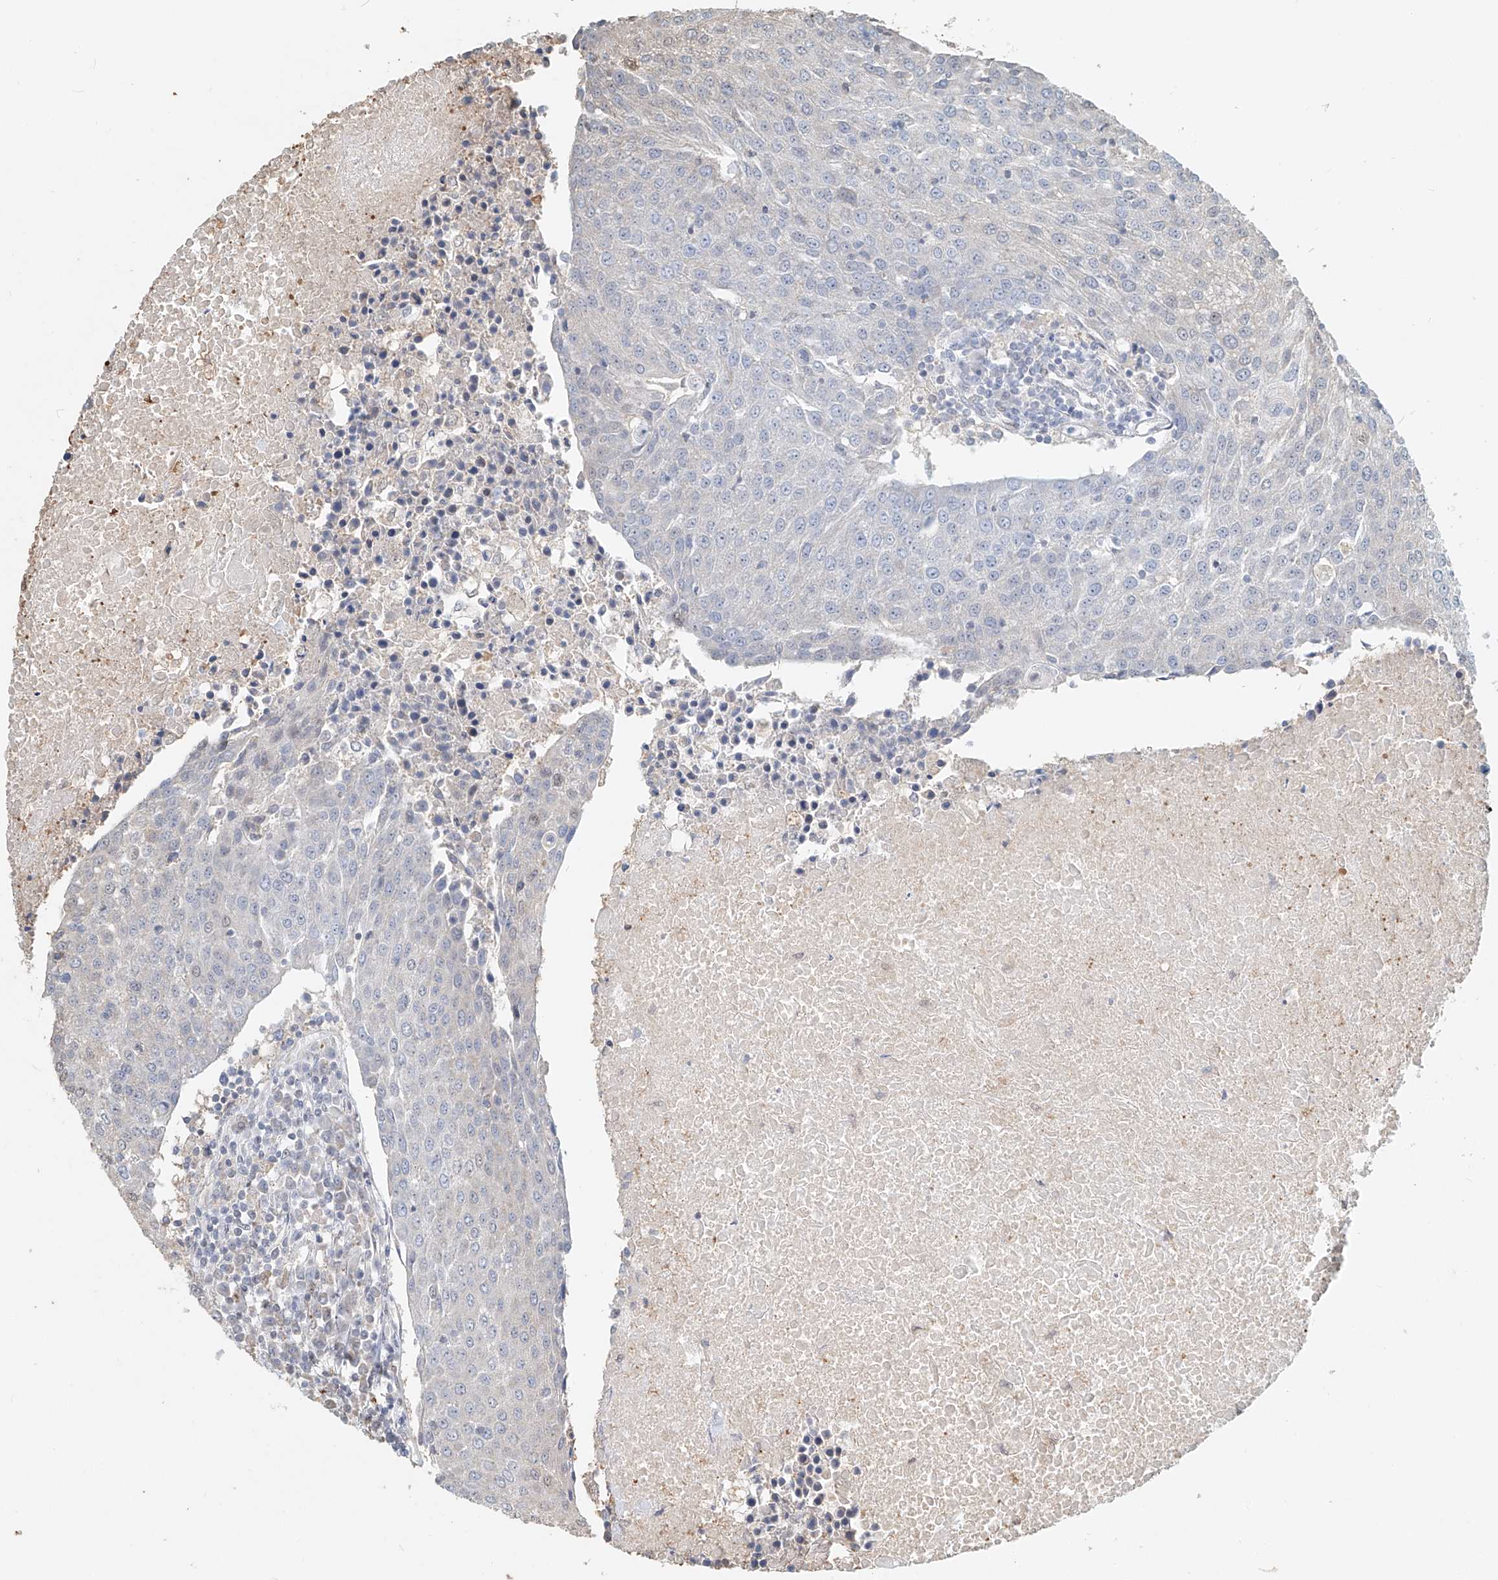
{"staining": {"intensity": "negative", "quantity": "none", "location": "none"}, "tissue": "urothelial cancer", "cell_type": "Tumor cells", "image_type": "cancer", "snomed": [{"axis": "morphology", "description": "Urothelial carcinoma, High grade"}, {"axis": "topography", "description": "Urinary bladder"}], "caption": "Immunohistochemistry (IHC) image of neoplastic tissue: human urothelial cancer stained with DAB (3,3'-diaminobenzidine) displays no significant protein positivity in tumor cells.", "gene": "RMND1", "patient": {"sex": "female", "age": 85}}